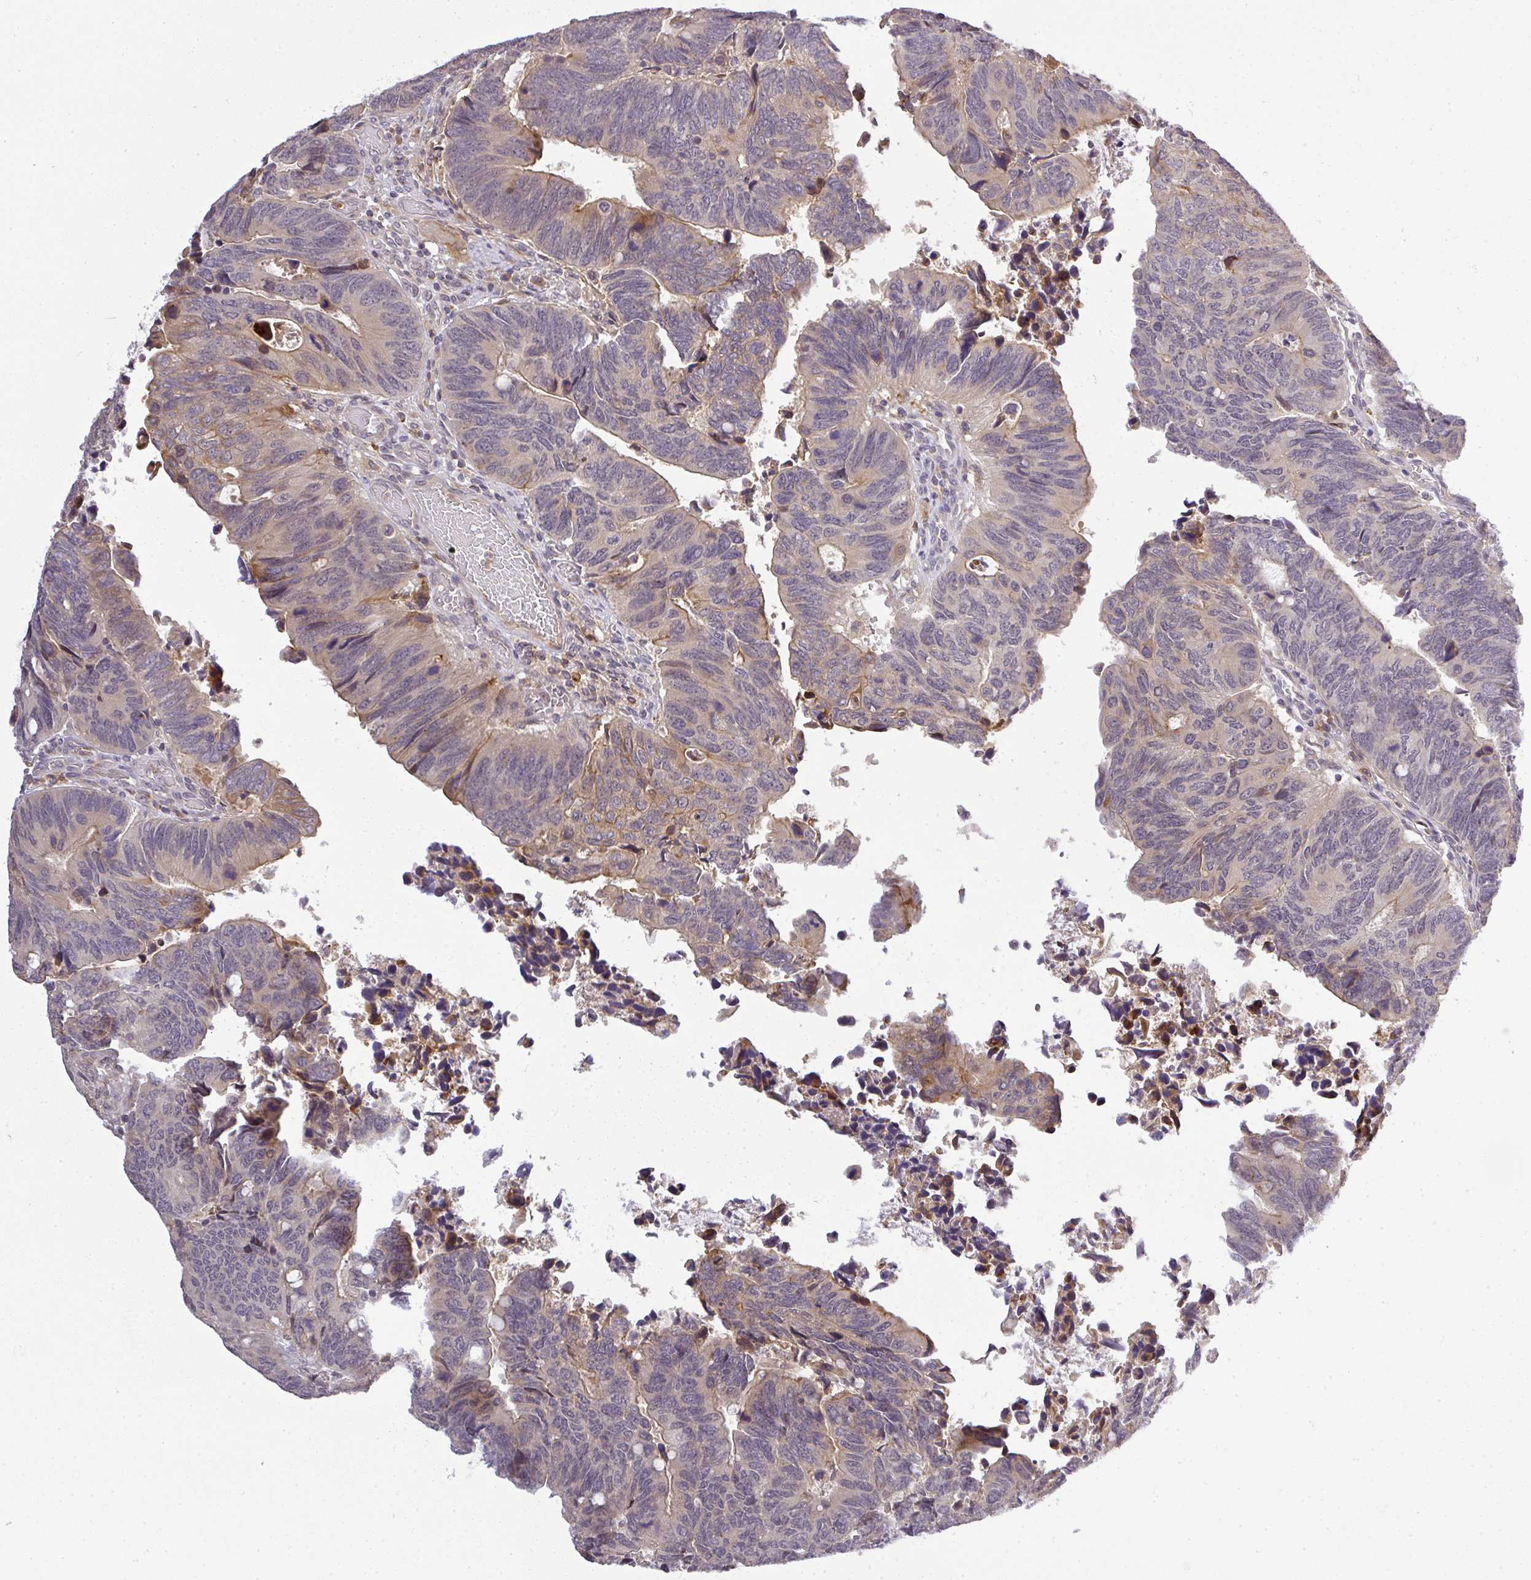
{"staining": {"intensity": "weak", "quantity": "<25%", "location": "cytoplasmic/membranous"}, "tissue": "colorectal cancer", "cell_type": "Tumor cells", "image_type": "cancer", "snomed": [{"axis": "morphology", "description": "Adenocarcinoma, NOS"}, {"axis": "topography", "description": "Colon"}], "caption": "Colorectal cancer (adenocarcinoma) was stained to show a protein in brown. There is no significant staining in tumor cells. (Brightfield microscopy of DAB immunohistochemistry at high magnification).", "gene": "FAM153A", "patient": {"sex": "male", "age": 87}}